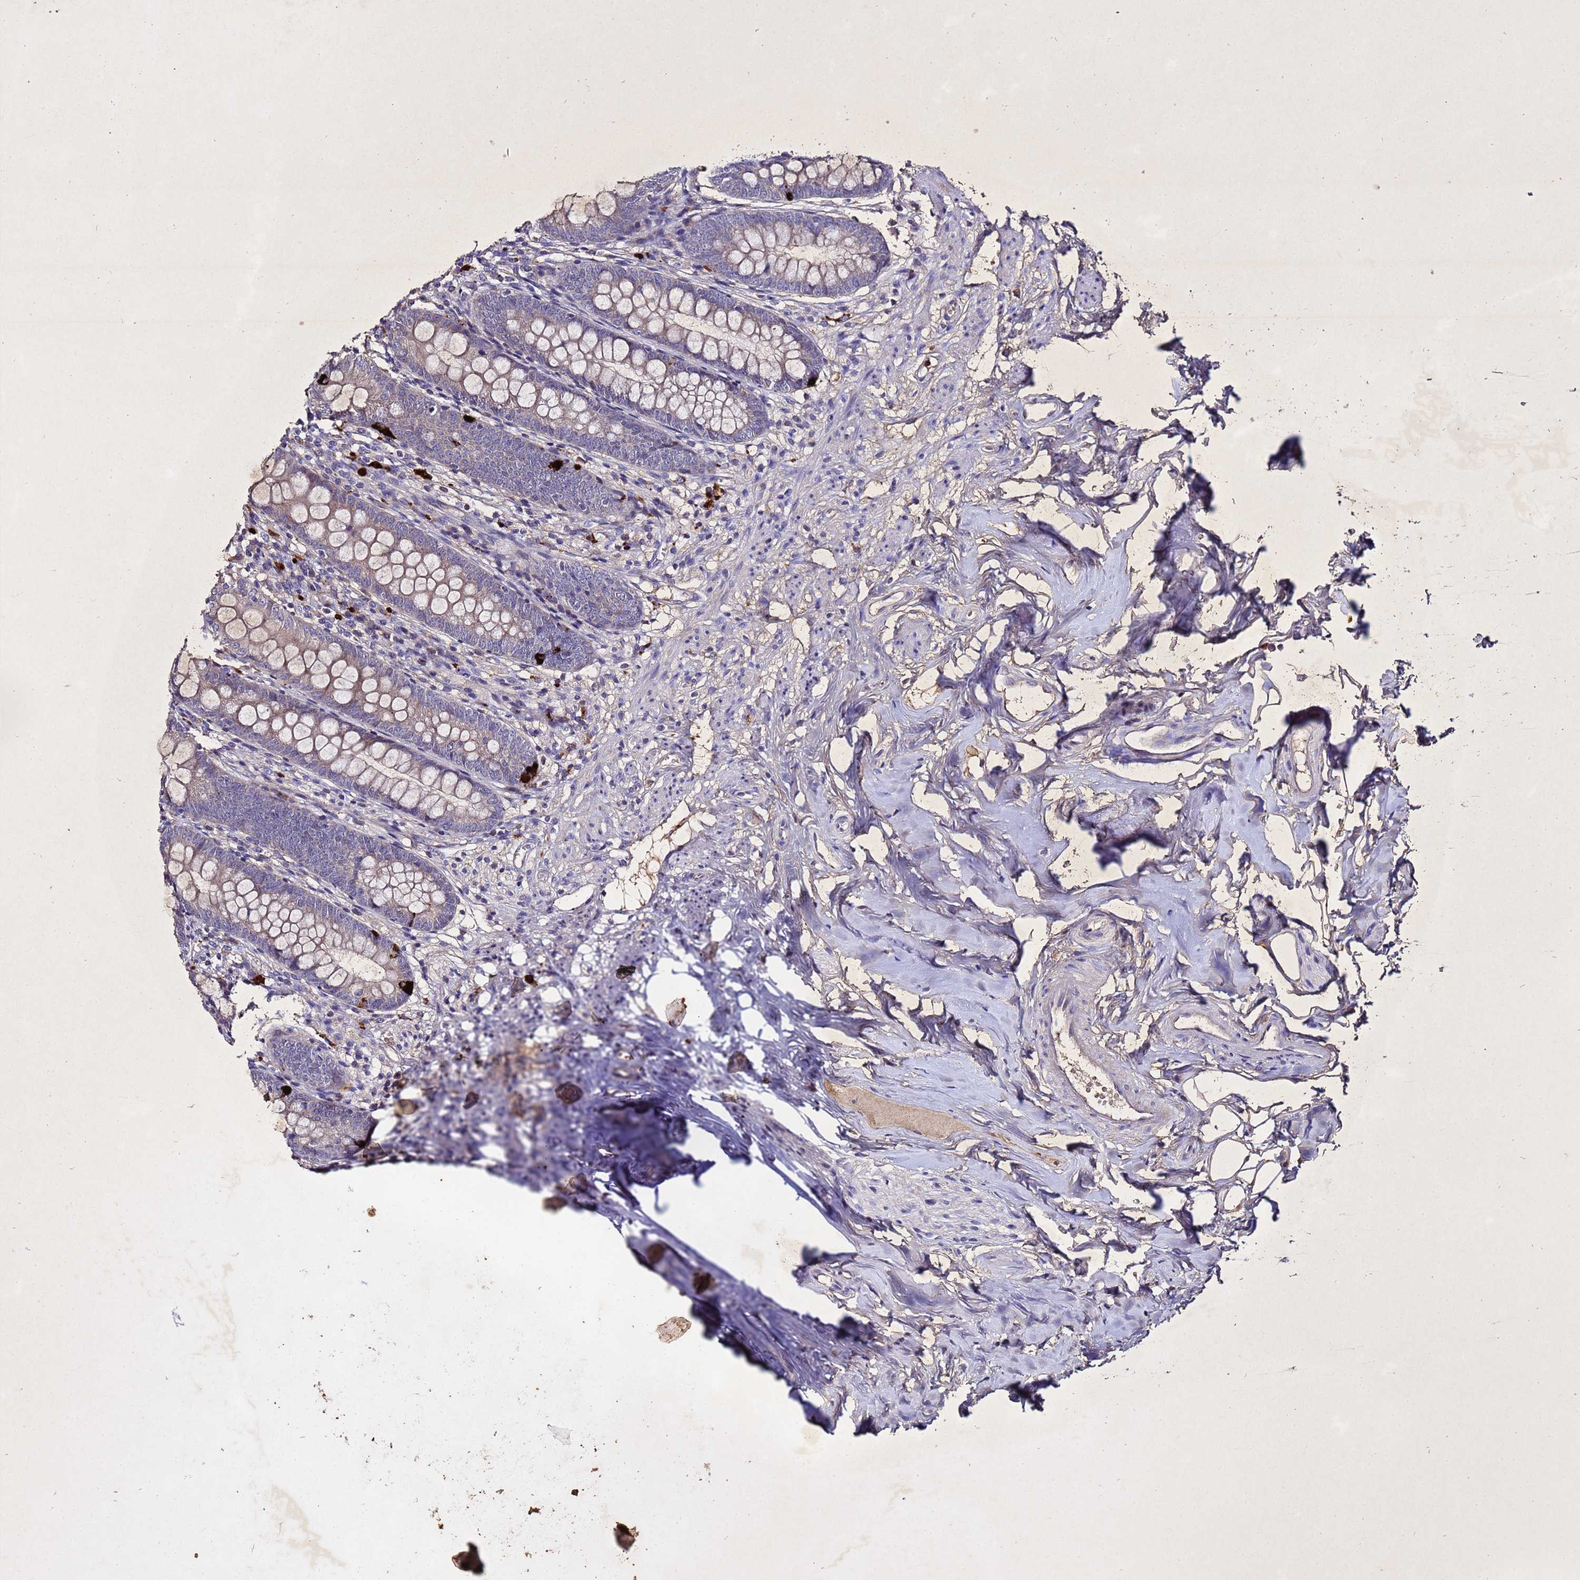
{"staining": {"intensity": "strong", "quantity": "<25%", "location": "cytoplasmic/membranous"}, "tissue": "appendix", "cell_type": "Glandular cells", "image_type": "normal", "snomed": [{"axis": "morphology", "description": "Normal tissue, NOS"}, {"axis": "topography", "description": "Appendix"}], "caption": "Approximately <25% of glandular cells in unremarkable appendix display strong cytoplasmic/membranous protein positivity as visualized by brown immunohistochemical staining.", "gene": "SV2B", "patient": {"sex": "female", "age": 51}}